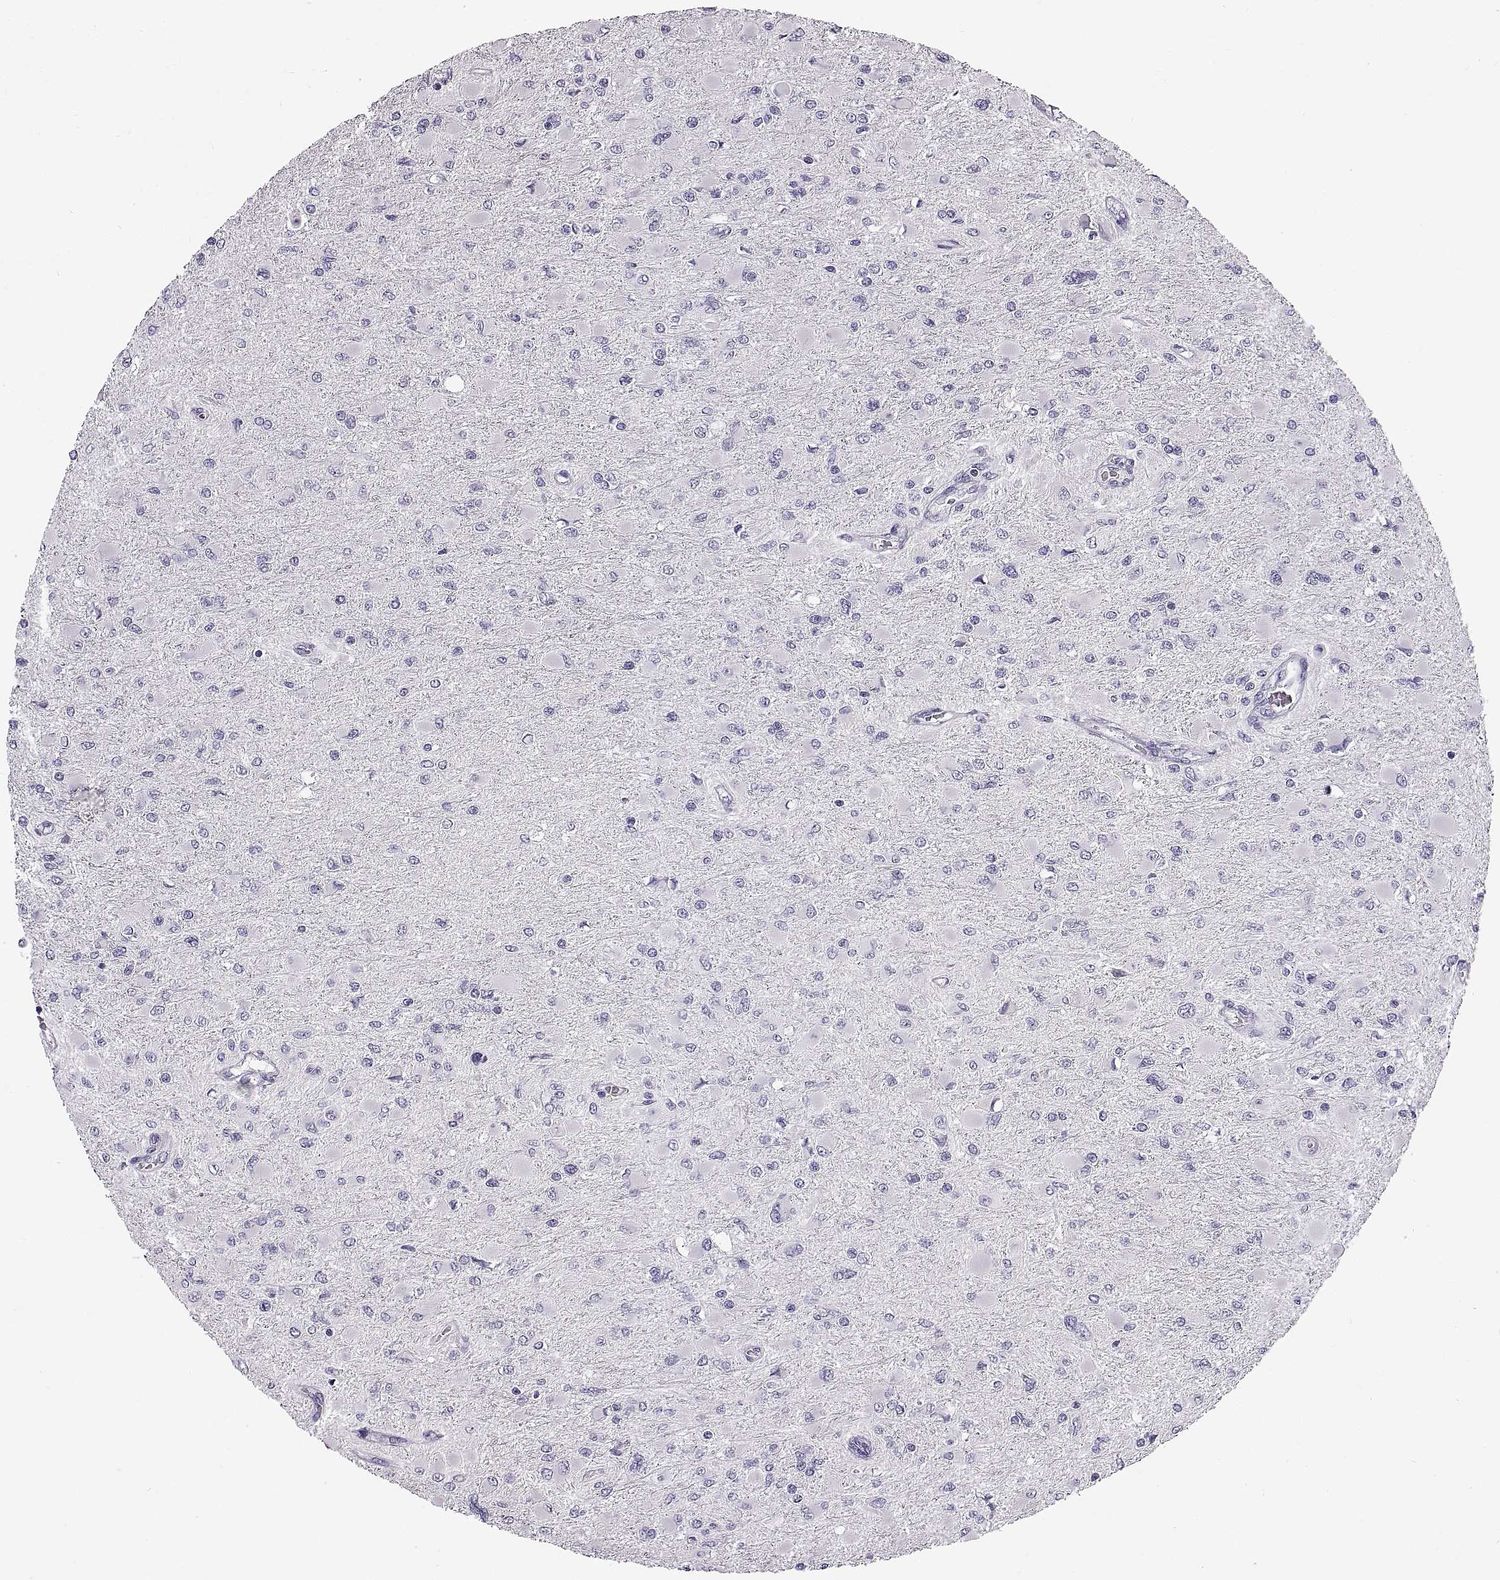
{"staining": {"intensity": "negative", "quantity": "none", "location": "none"}, "tissue": "glioma", "cell_type": "Tumor cells", "image_type": "cancer", "snomed": [{"axis": "morphology", "description": "Glioma, malignant, High grade"}, {"axis": "topography", "description": "Cerebral cortex"}], "caption": "IHC histopathology image of neoplastic tissue: human malignant glioma (high-grade) stained with DAB displays no significant protein positivity in tumor cells.", "gene": "WFDC8", "patient": {"sex": "female", "age": 36}}